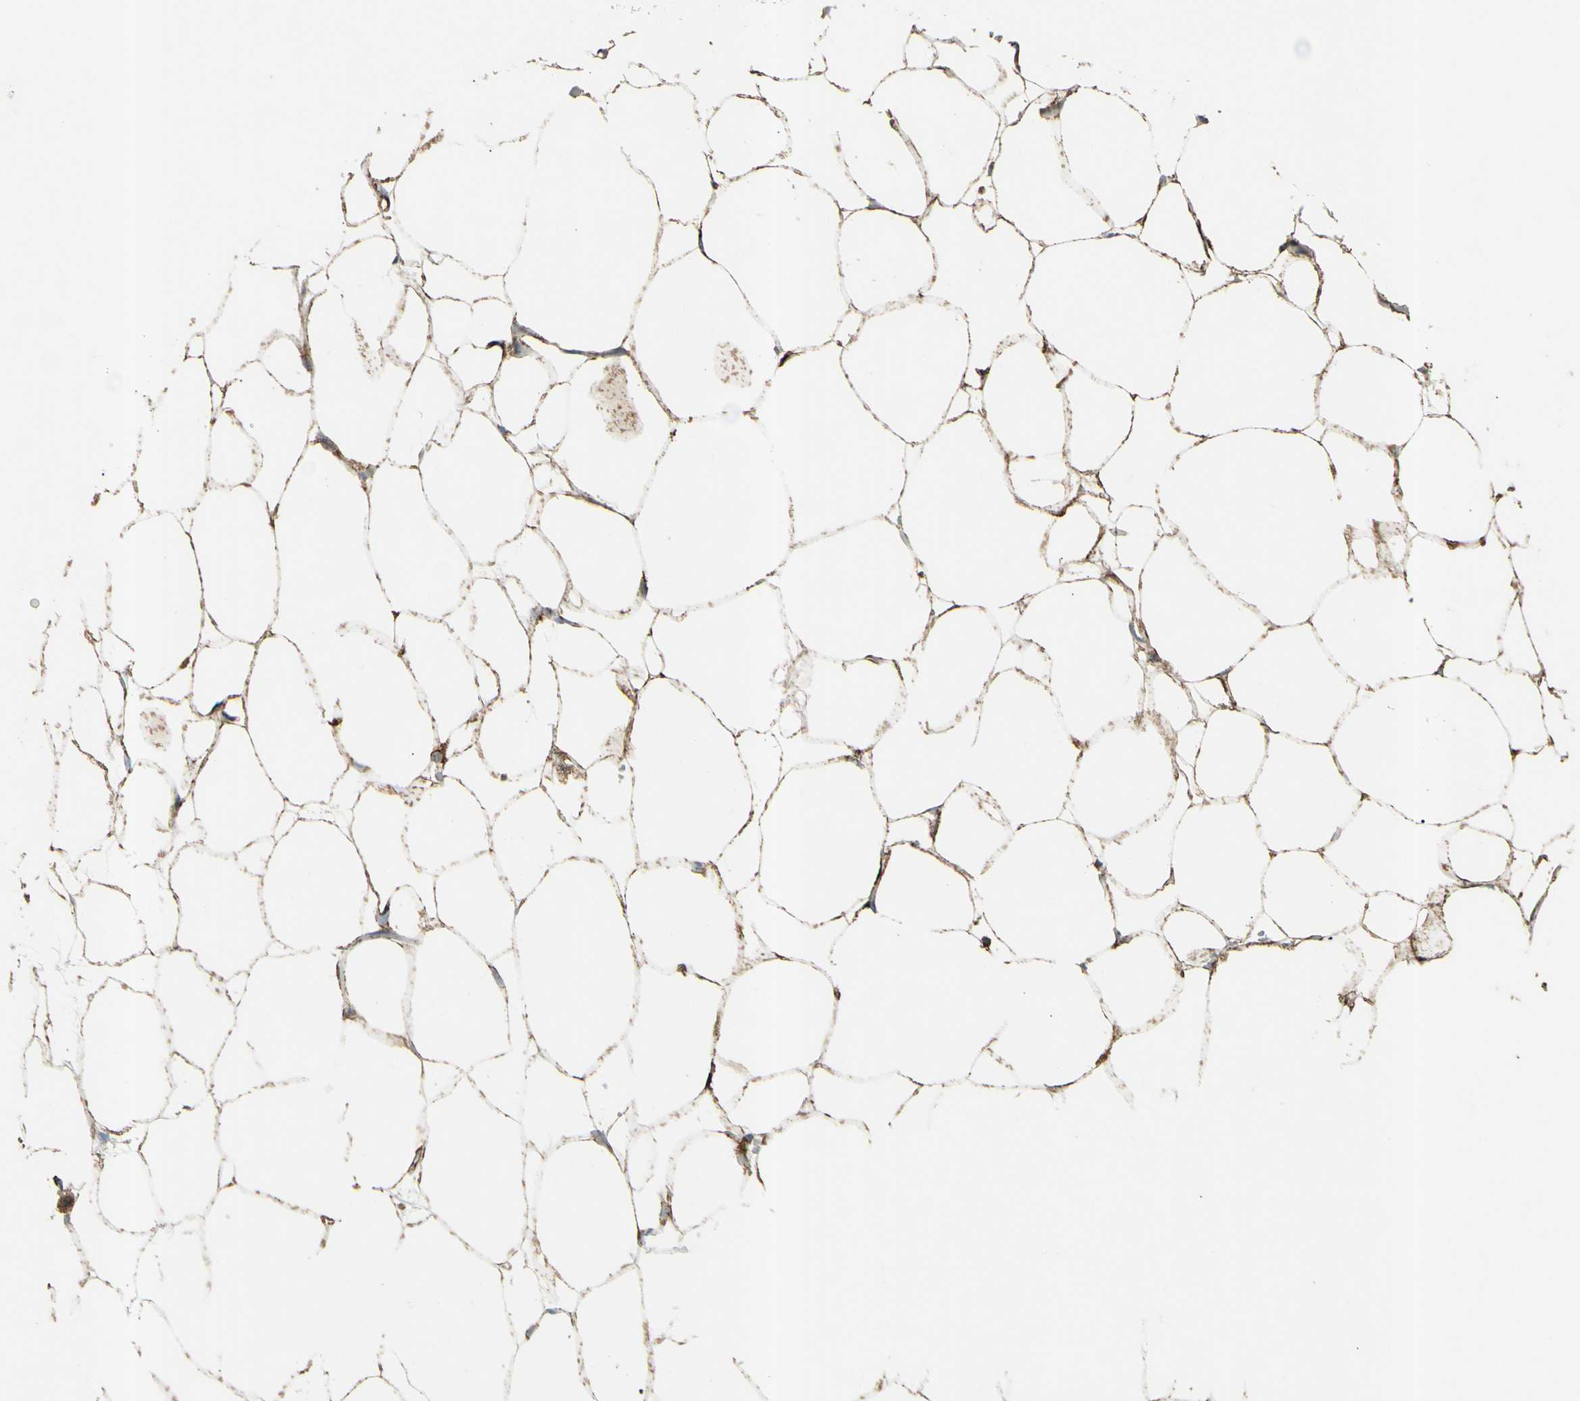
{"staining": {"intensity": "strong", "quantity": ">75%", "location": "cytoplasmic/membranous"}, "tissue": "adipose tissue", "cell_type": "Adipocytes", "image_type": "normal", "snomed": [{"axis": "morphology", "description": "Normal tissue, NOS"}, {"axis": "topography", "description": "Breast"}, {"axis": "topography", "description": "Adipose tissue"}], "caption": "IHC (DAB (3,3'-diaminobenzidine)) staining of unremarkable human adipose tissue demonstrates strong cytoplasmic/membranous protein staining in about >75% of adipocytes.", "gene": "RHOT1", "patient": {"sex": "female", "age": 25}}